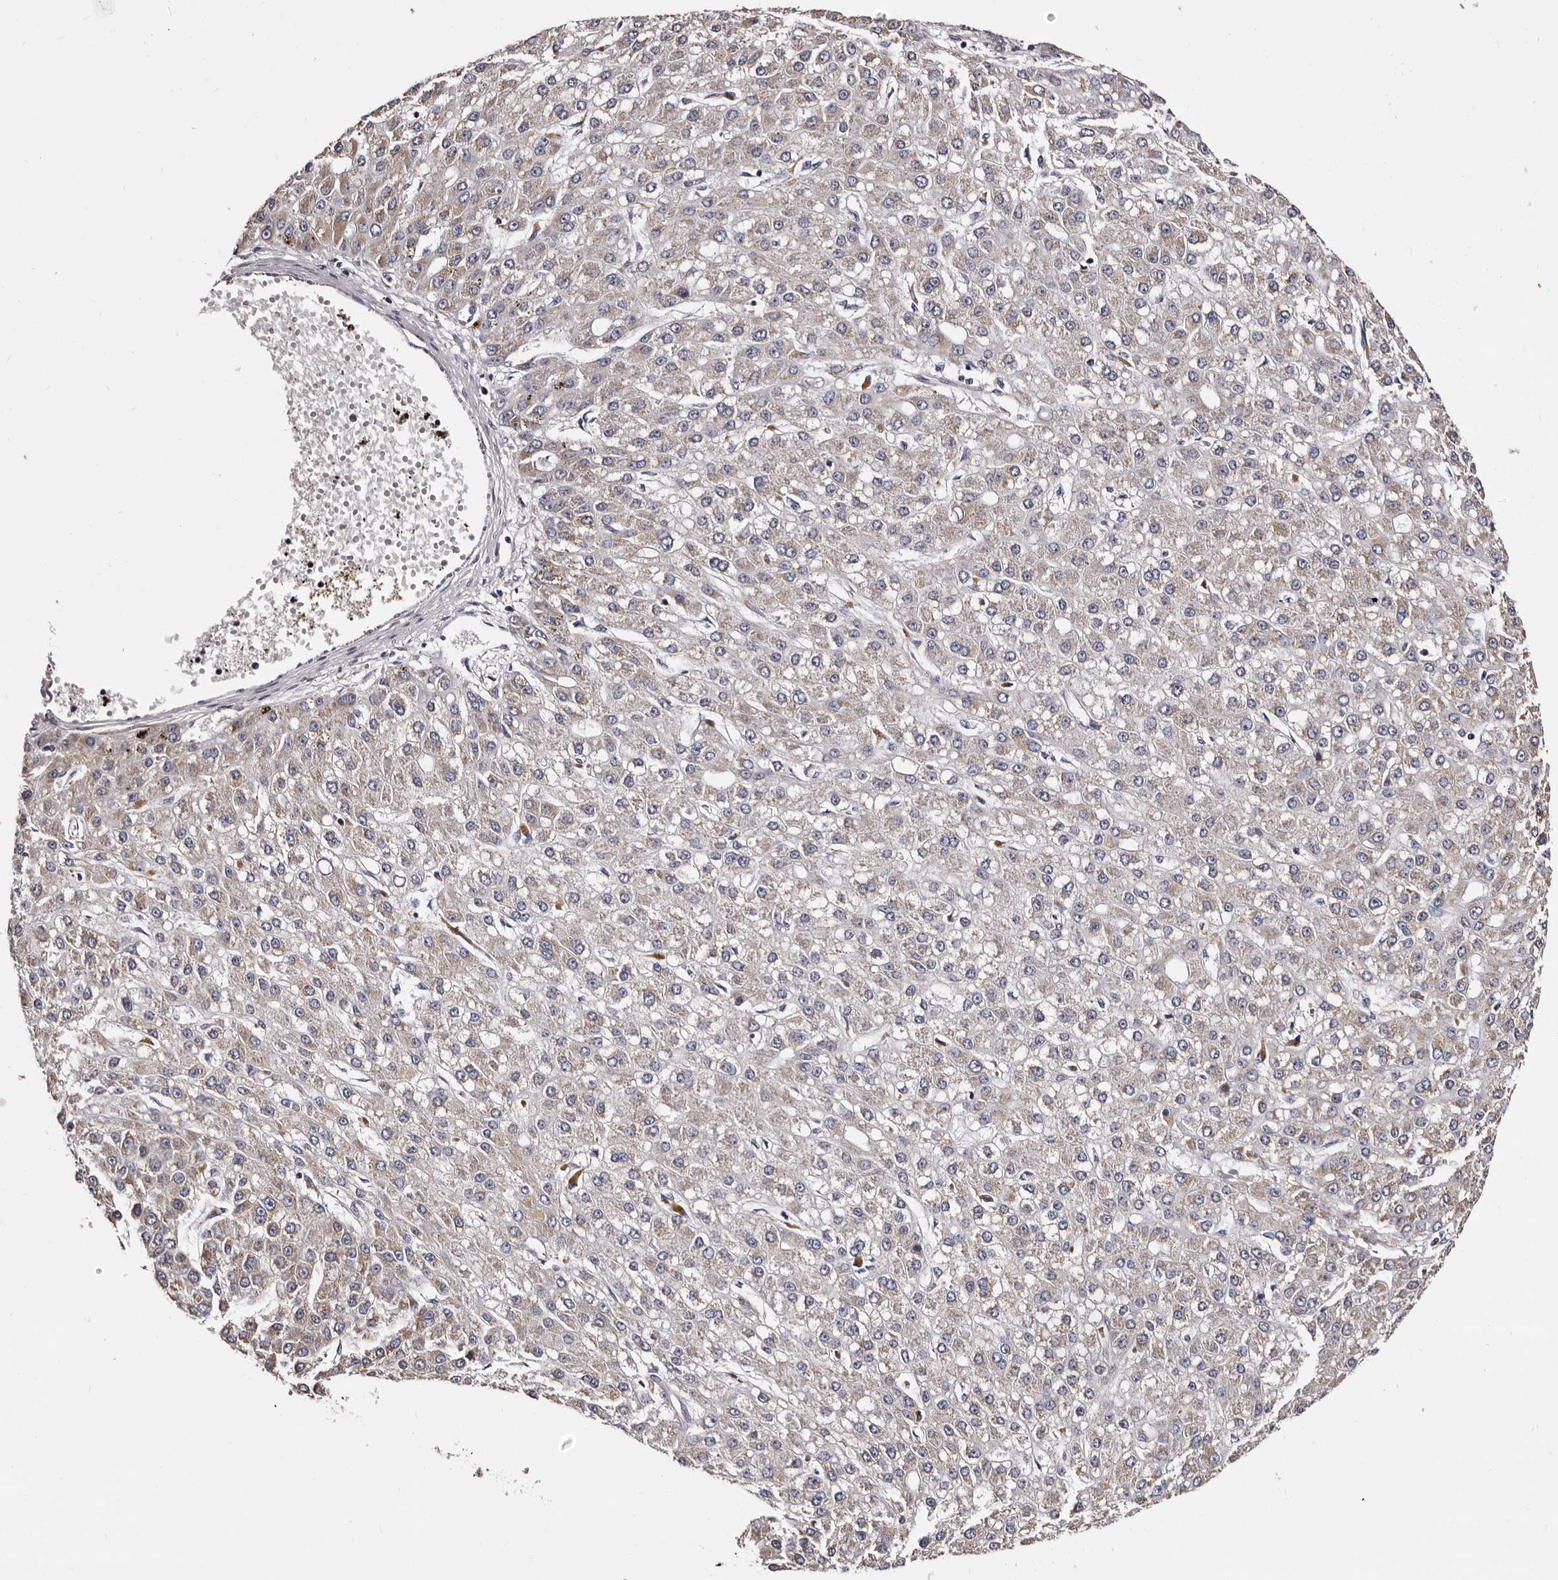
{"staining": {"intensity": "weak", "quantity": "25%-75%", "location": "cytoplasmic/membranous"}, "tissue": "liver cancer", "cell_type": "Tumor cells", "image_type": "cancer", "snomed": [{"axis": "morphology", "description": "Carcinoma, Hepatocellular, NOS"}, {"axis": "topography", "description": "Liver"}], "caption": "Immunohistochemical staining of human hepatocellular carcinoma (liver) shows low levels of weak cytoplasmic/membranous positivity in about 25%-75% of tumor cells. The protein of interest is shown in brown color, while the nuclei are stained blue.", "gene": "TAF4B", "patient": {"sex": "male", "age": 67}}